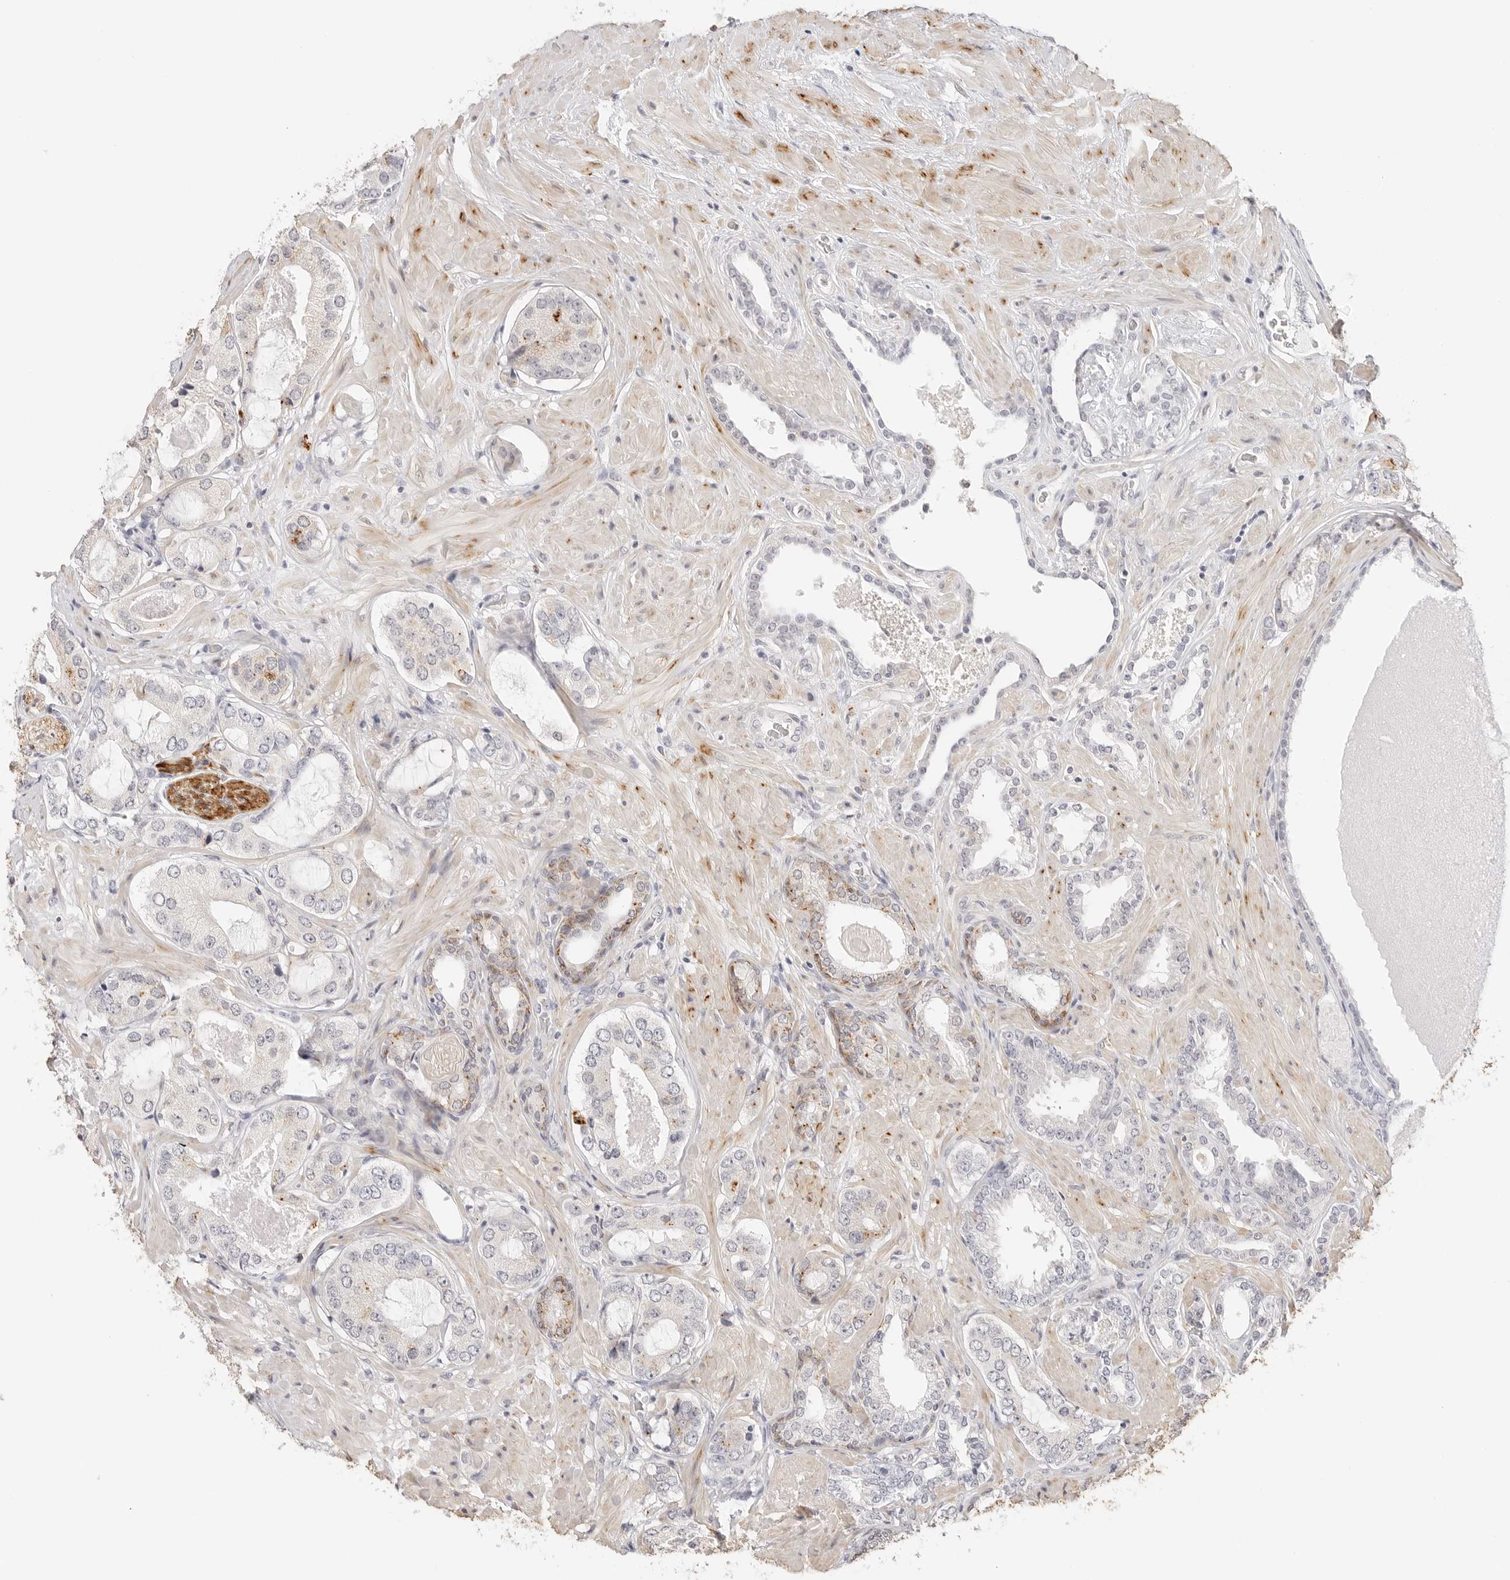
{"staining": {"intensity": "weak", "quantity": "<25%", "location": "cytoplasmic/membranous"}, "tissue": "prostate cancer", "cell_type": "Tumor cells", "image_type": "cancer", "snomed": [{"axis": "morphology", "description": "Adenocarcinoma, High grade"}, {"axis": "topography", "description": "Prostate"}], "caption": "Prostate cancer (high-grade adenocarcinoma) was stained to show a protein in brown. There is no significant positivity in tumor cells.", "gene": "PCDH19", "patient": {"sex": "male", "age": 59}}